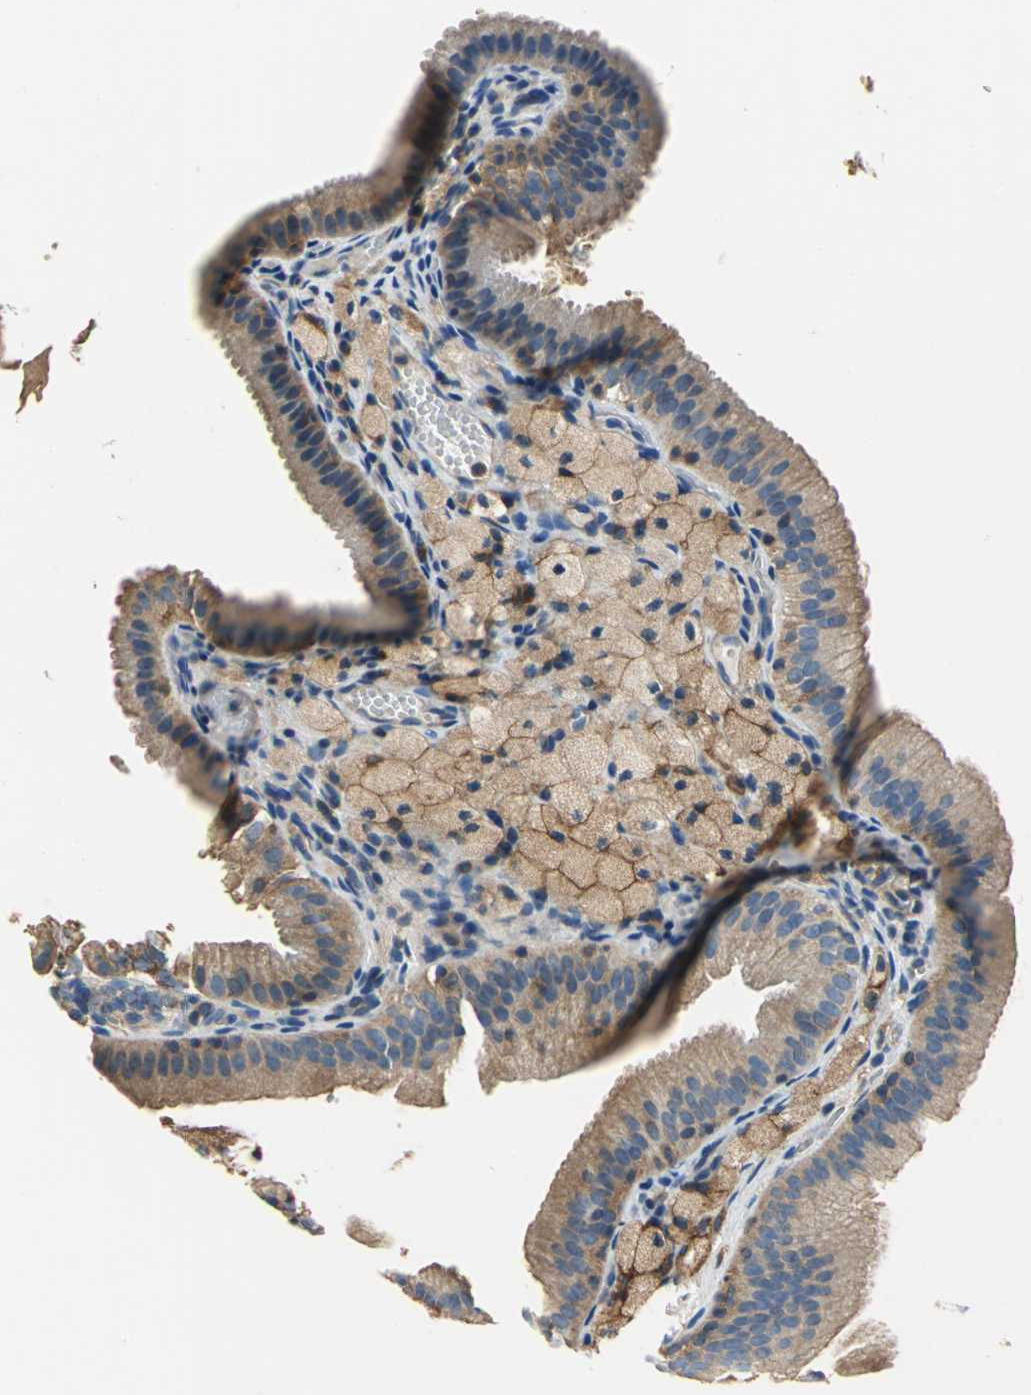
{"staining": {"intensity": "weak", "quantity": ">75%", "location": "cytoplasmic/membranous"}, "tissue": "gallbladder", "cell_type": "Glandular cells", "image_type": "normal", "snomed": [{"axis": "morphology", "description": "Normal tissue, NOS"}, {"axis": "topography", "description": "Gallbladder"}], "caption": "Immunohistochemical staining of benign gallbladder displays >75% levels of weak cytoplasmic/membranous protein positivity in approximately >75% of glandular cells.", "gene": "DDX3X", "patient": {"sex": "female", "age": 24}}